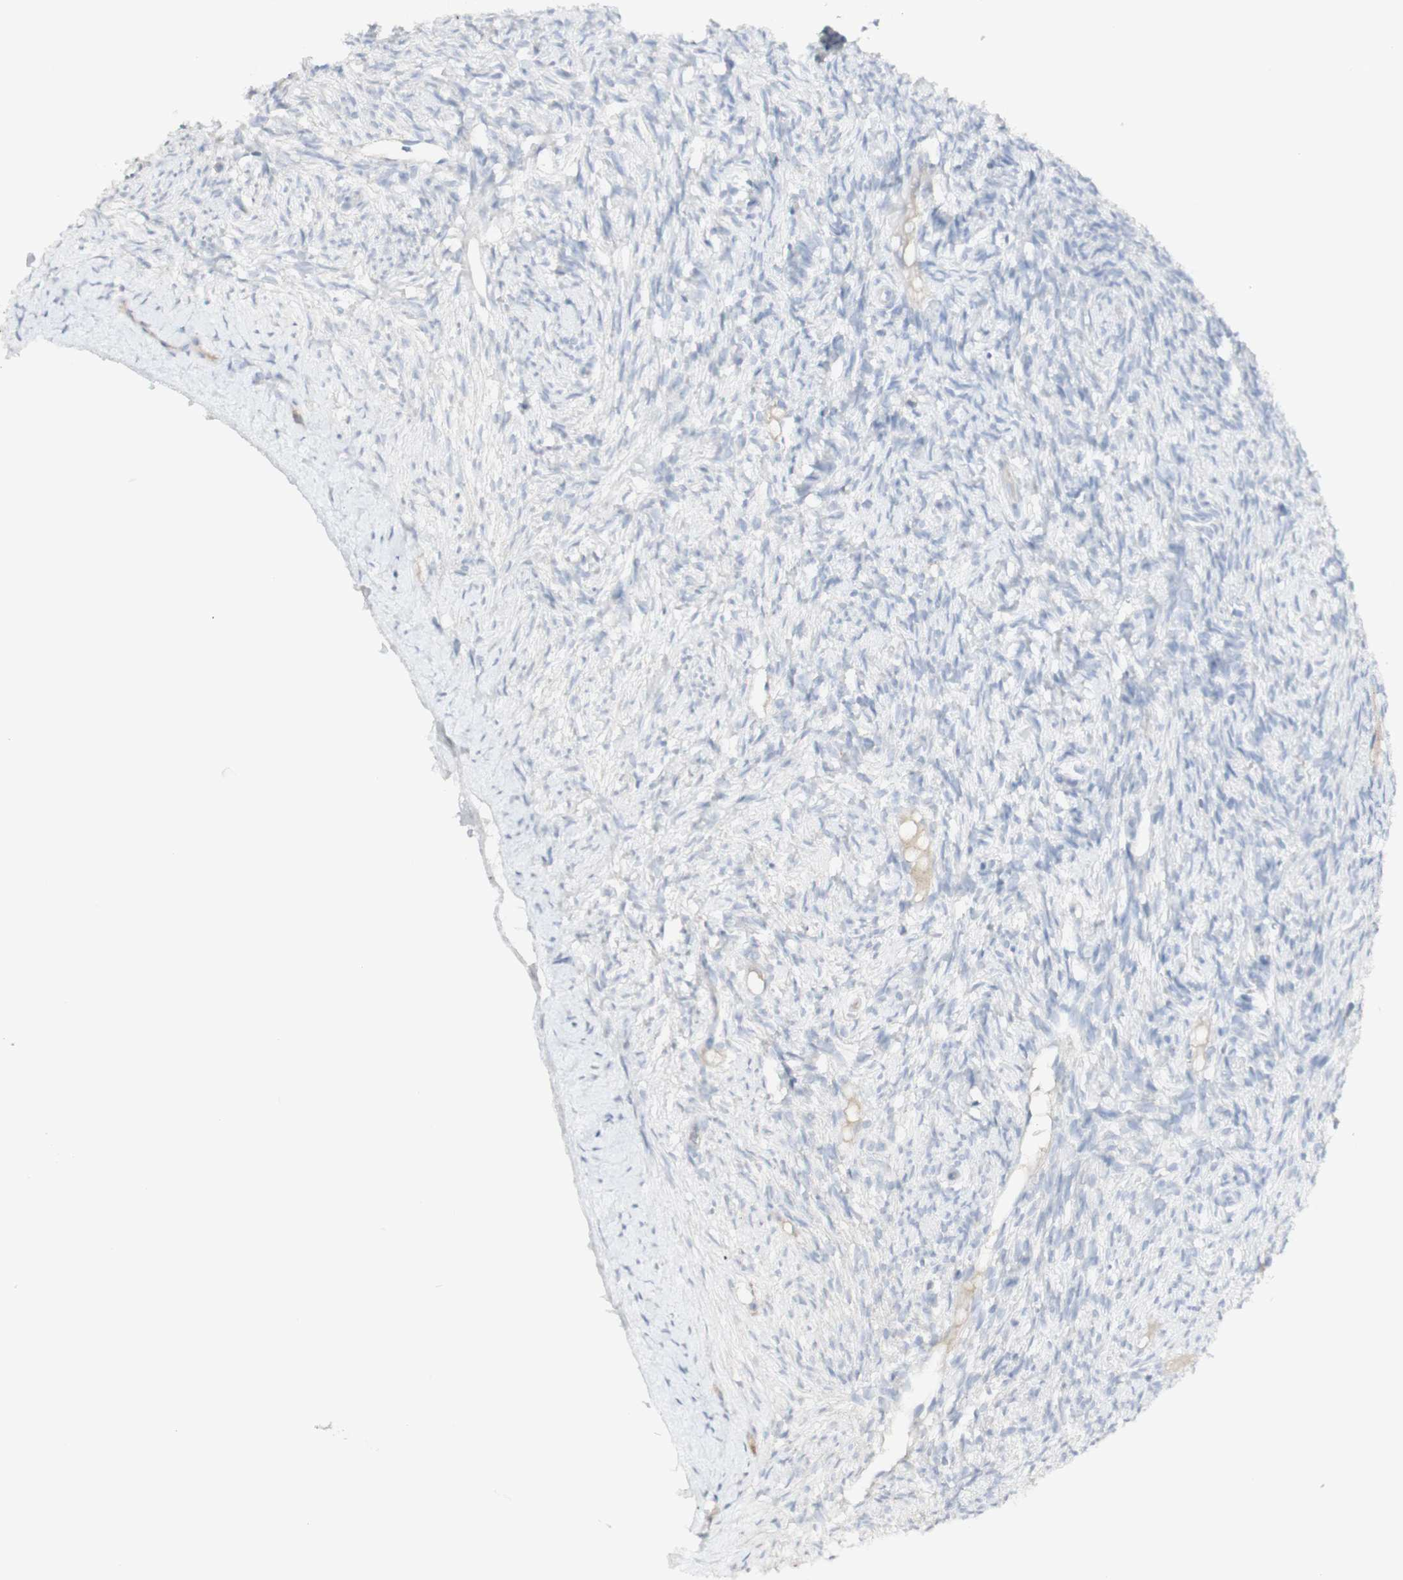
{"staining": {"intensity": "negative", "quantity": "none", "location": "none"}, "tissue": "ovary", "cell_type": "Ovarian stroma cells", "image_type": "normal", "snomed": [{"axis": "morphology", "description": "Normal tissue, NOS"}, {"axis": "topography", "description": "Ovary"}], "caption": "Immunohistochemistry histopathology image of unremarkable ovary: ovary stained with DAB exhibits no significant protein positivity in ovarian stroma cells.", "gene": "CD207", "patient": {"sex": "female", "age": 33}}